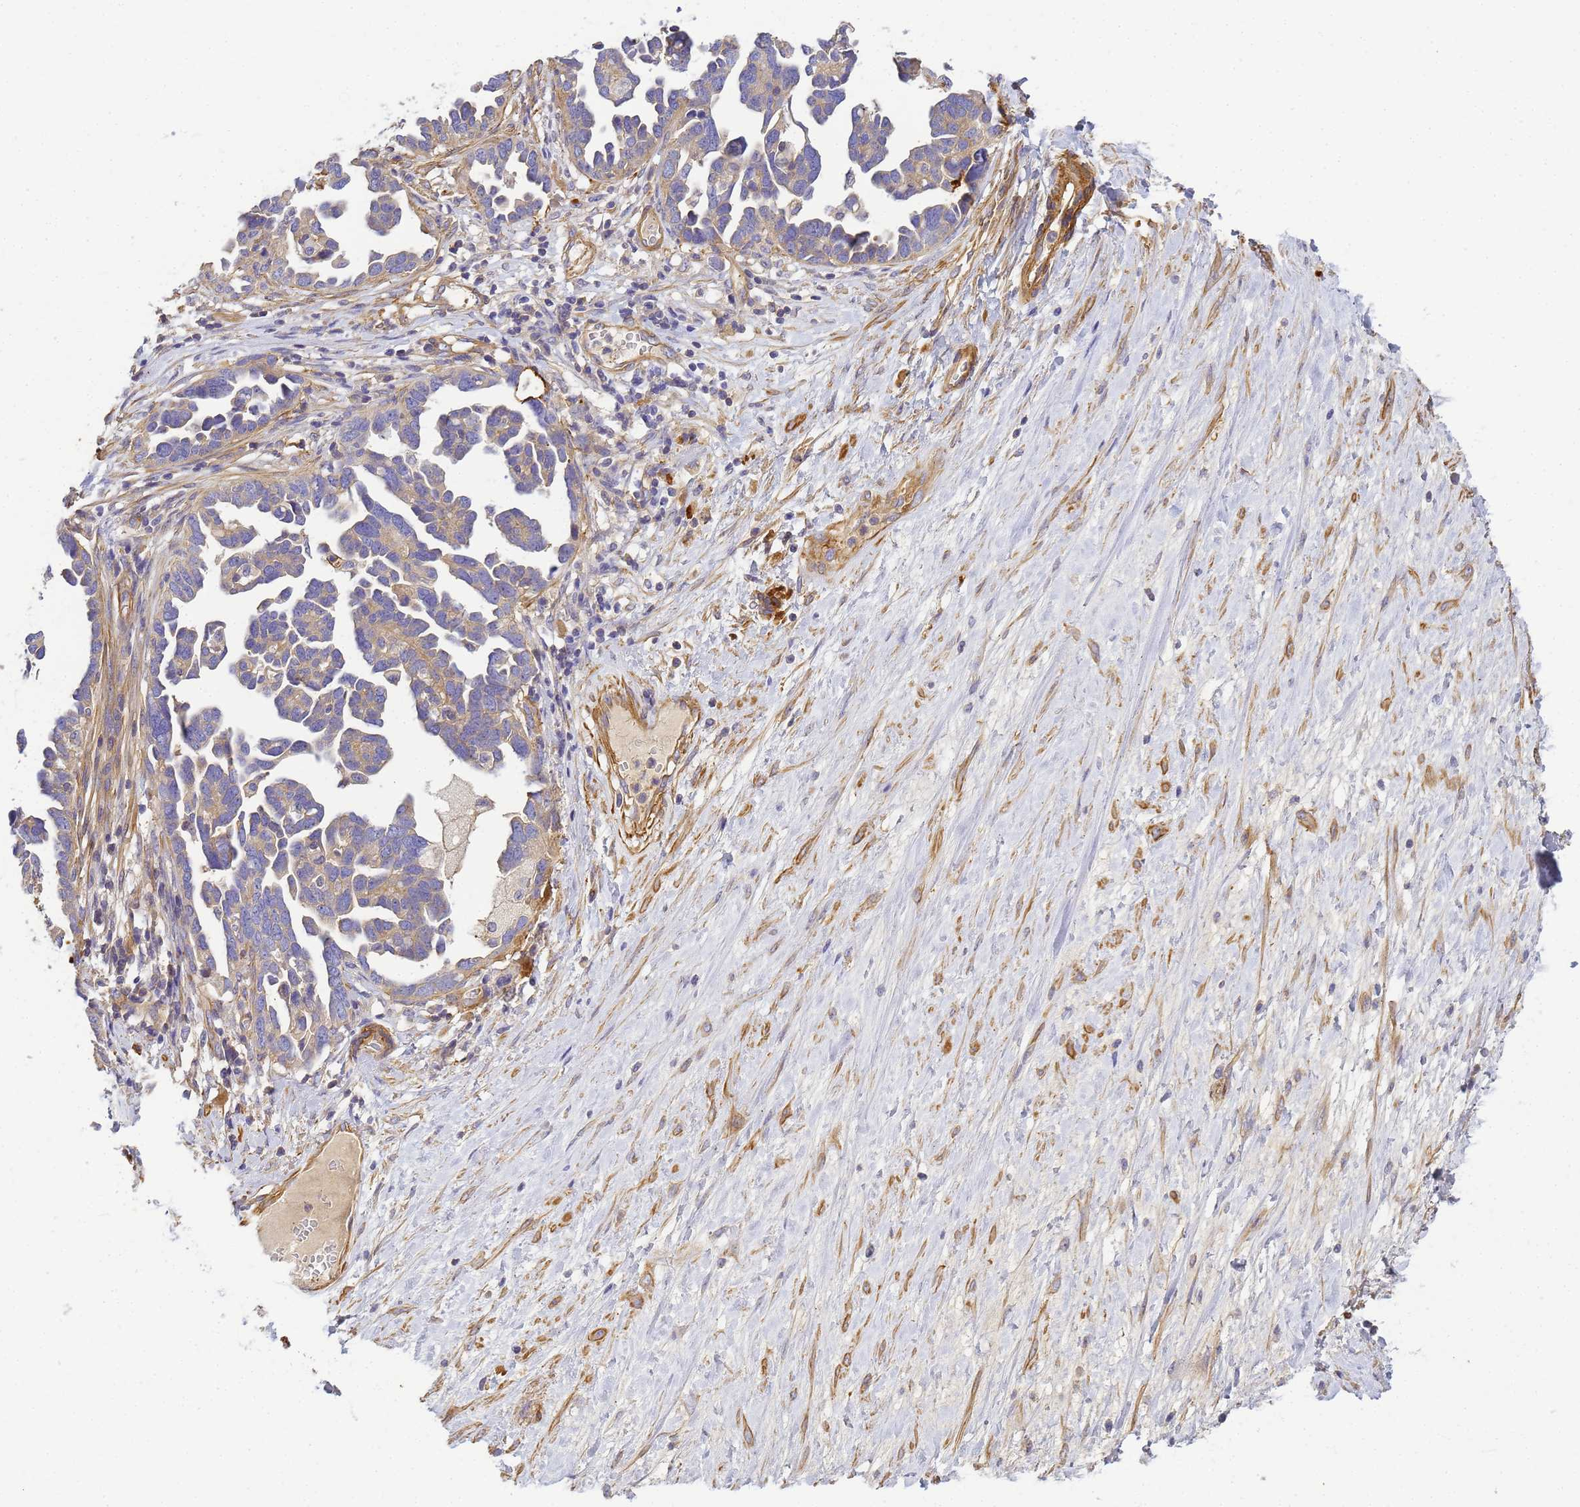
{"staining": {"intensity": "weak", "quantity": ">75%", "location": "cytoplasmic/membranous"}, "tissue": "ovarian cancer", "cell_type": "Tumor cells", "image_type": "cancer", "snomed": [{"axis": "morphology", "description": "Cystadenocarcinoma, serous, NOS"}, {"axis": "topography", "description": "Ovary"}], "caption": "Immunohistochemical staining of human ovarian cancer (serous cystadenocarcinoma) reveals weak cytoplasmic/membranous protein staining in approximately >75% of tumor cells. The protein of interest is shown in brown color, while the nuclei are stained blue.", "gene": "MYL12A", "patient": {"sex": "female", "age": 54}}